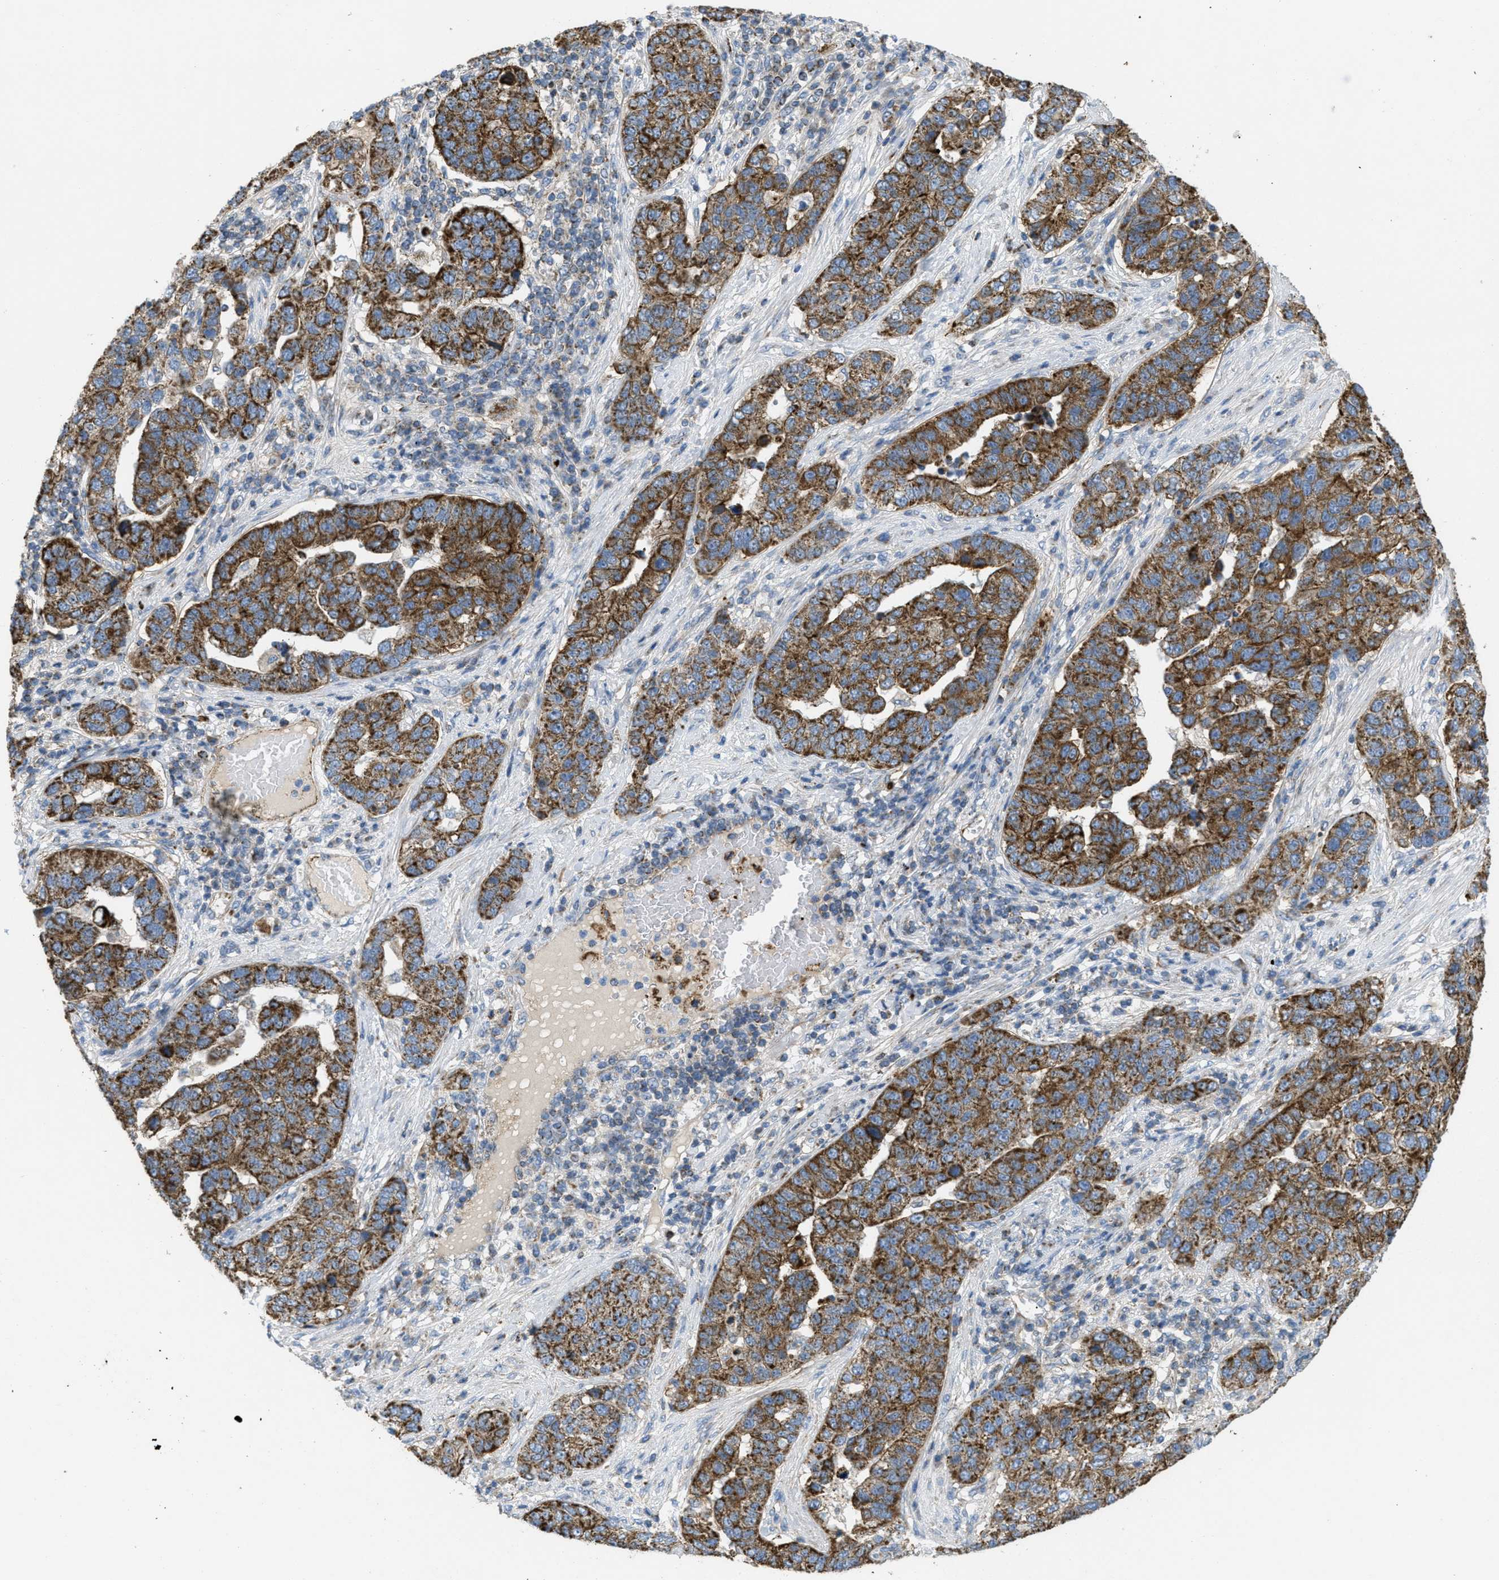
{"staining": {"intensity": "strong", "quantity": ">75%", "location": "cytoplasmic/membranous"}, "tissue": "pancreatic cancer", "cell_type": "Tumor cells", "image_type": "cancer", "snomed": [{"axis": "morphology", "description": "Adenocarcinoma, NOS"}, {"axis": "topography", "description": "Pancreas"}], "caption": "Immunohistochemistry (IHC) image of neoplastic tissue: pancreatic cancer (adenocarcinoma) stained using immunohistochemistry (IHC) demonstrates high levels of strong protein expression localized specifically in the cytoplasmic/membranous of tumor cells, appearing as a cytoplasmic/membranous brown color.", "gene": "BTN3A1", "patient": {"sex": "female", "age": 61}}